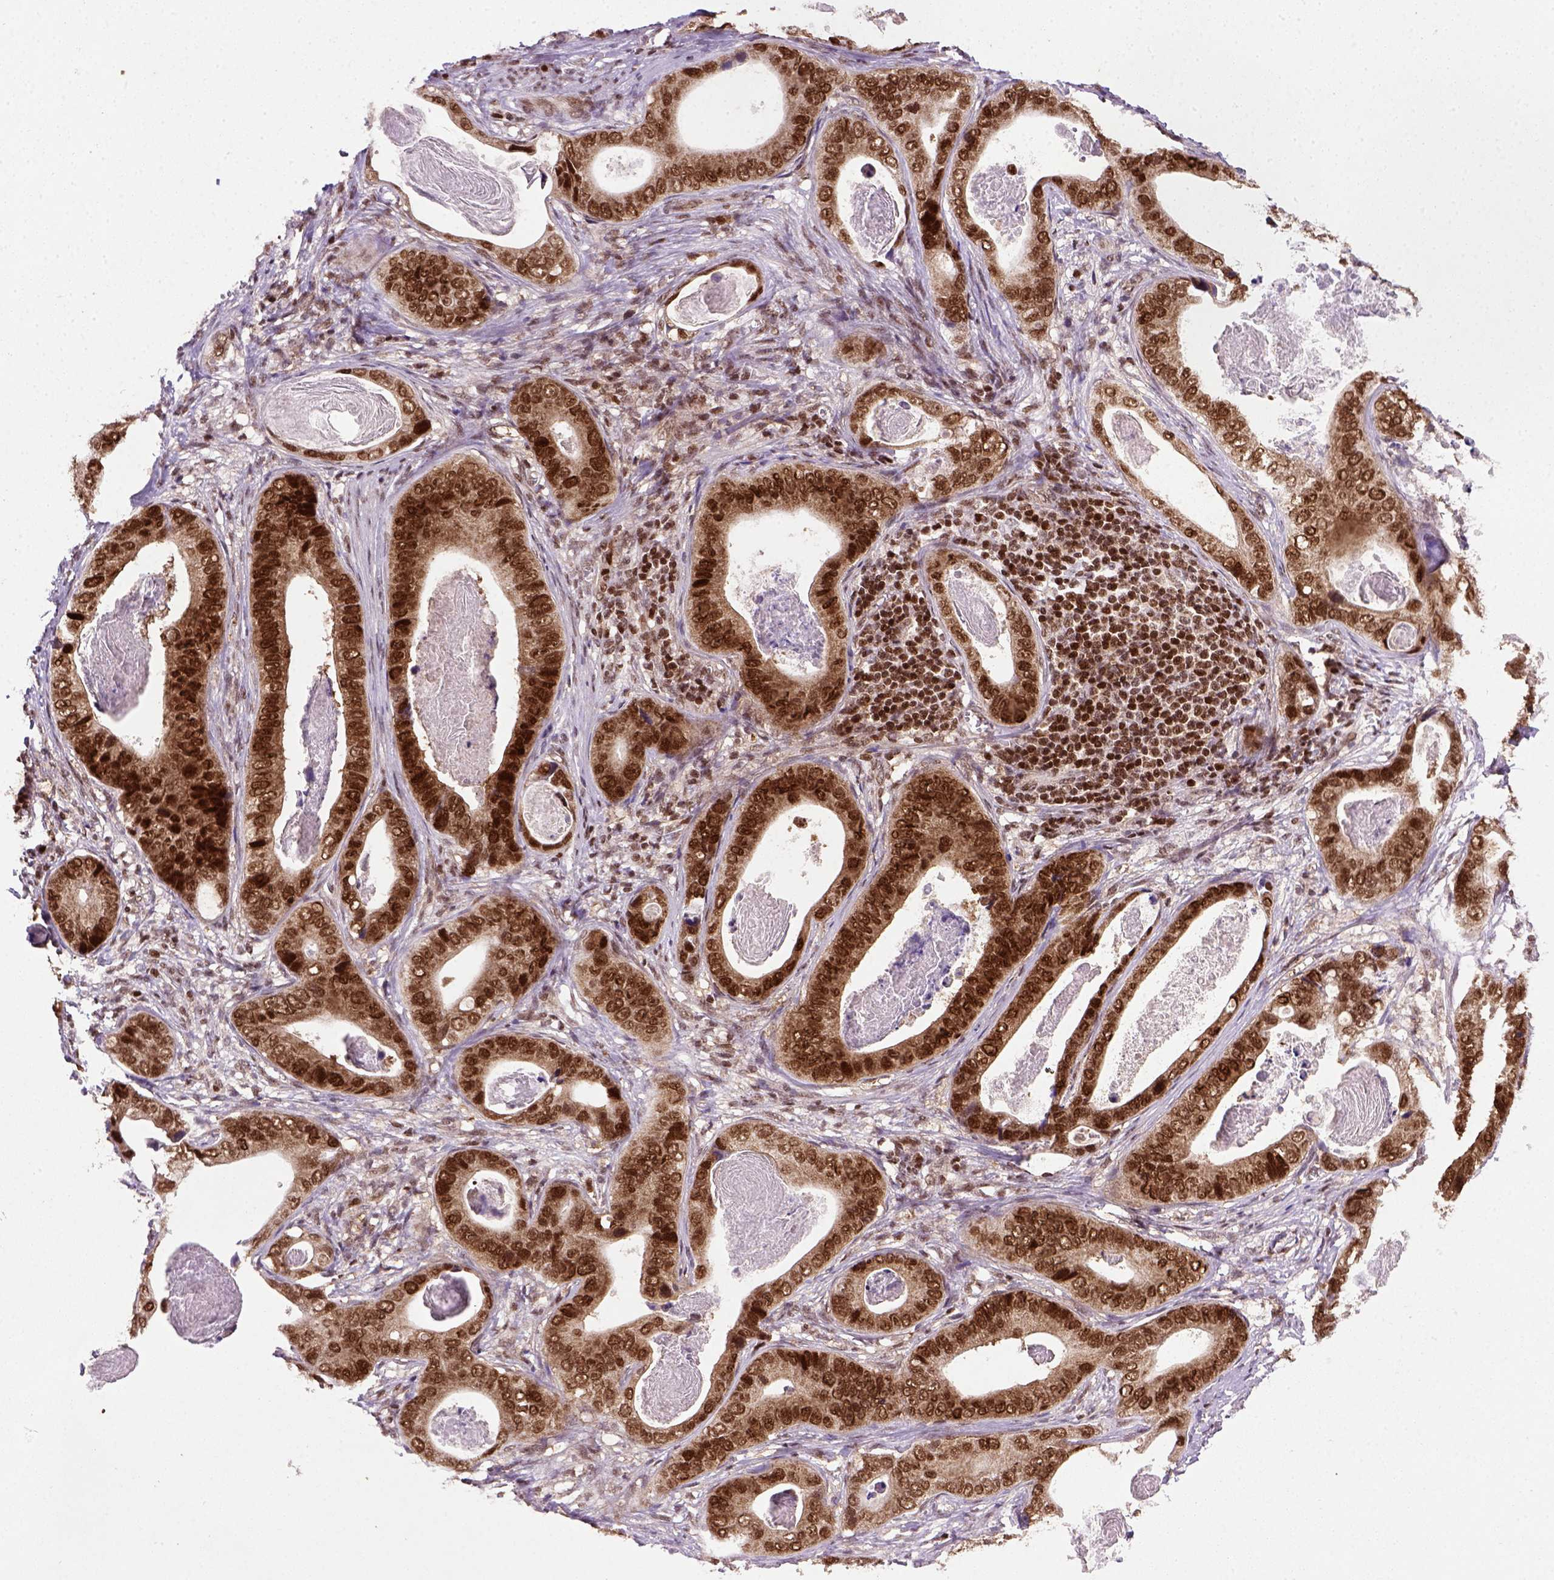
{"staining": {"intensity": "strong", "quantity": ">75%", "location": "nuclear"}, "tissue": "stomach cancer", "cell_type": "Tumor cells", "image_type": "cancer", "snomed": [{"axis": "morphology", "description": "Adenocarcinoma, NOS"}, {"axis": "topography", "description": "Stomach"}], "caption": "About >75% of tumor cells in stomach cancer reveal strong nuclear protein positivity as visualized by brown immunohistochemical staining.", "gene": "MGMT", "patient": {"sex": "male", "age": 84}}